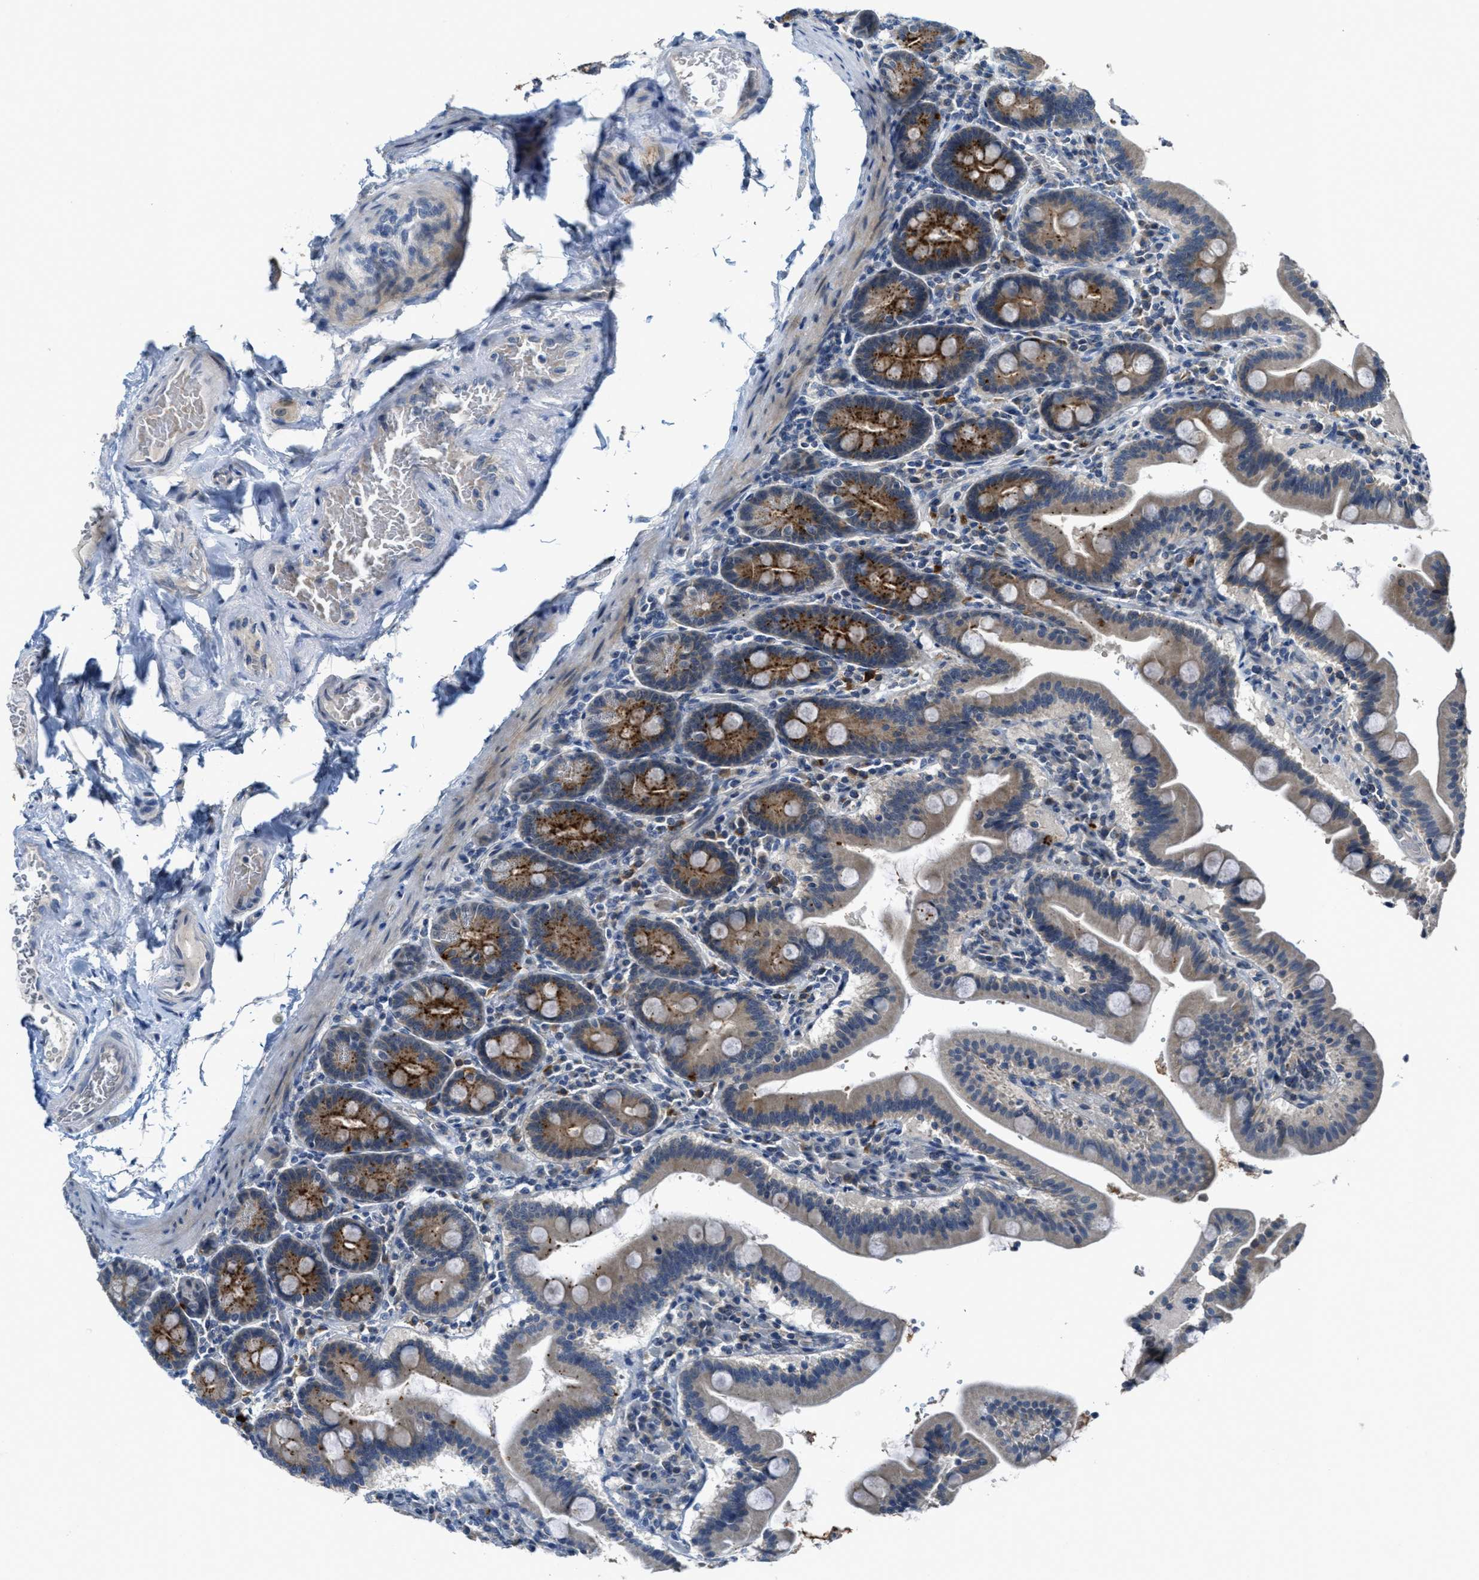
{"staining": {"intensity": "moderate", "quantity": "25%-75%", "location": "cytoplasmic/membranous"}, "tissue": "duodenum", "cell_type": "Glandular cells", "image_type": "normal", "snomed": [{"axis": "morphology", "description": "Normal tissue, NOS"}, {"axis": "topography", "description": "Duodenum"}], "caption": "IHC (DAB (3,3'-diaminobenzidine)) staining of normal human duodenum displays moderate cytoplasmic/membranous protein staining in about 25%-75% of glandular cells. (brown staining indicates protein expression, while blue staining denotes nuclei).", "gene": "CDON", "patient": {"sex": "male", "age": 54}}